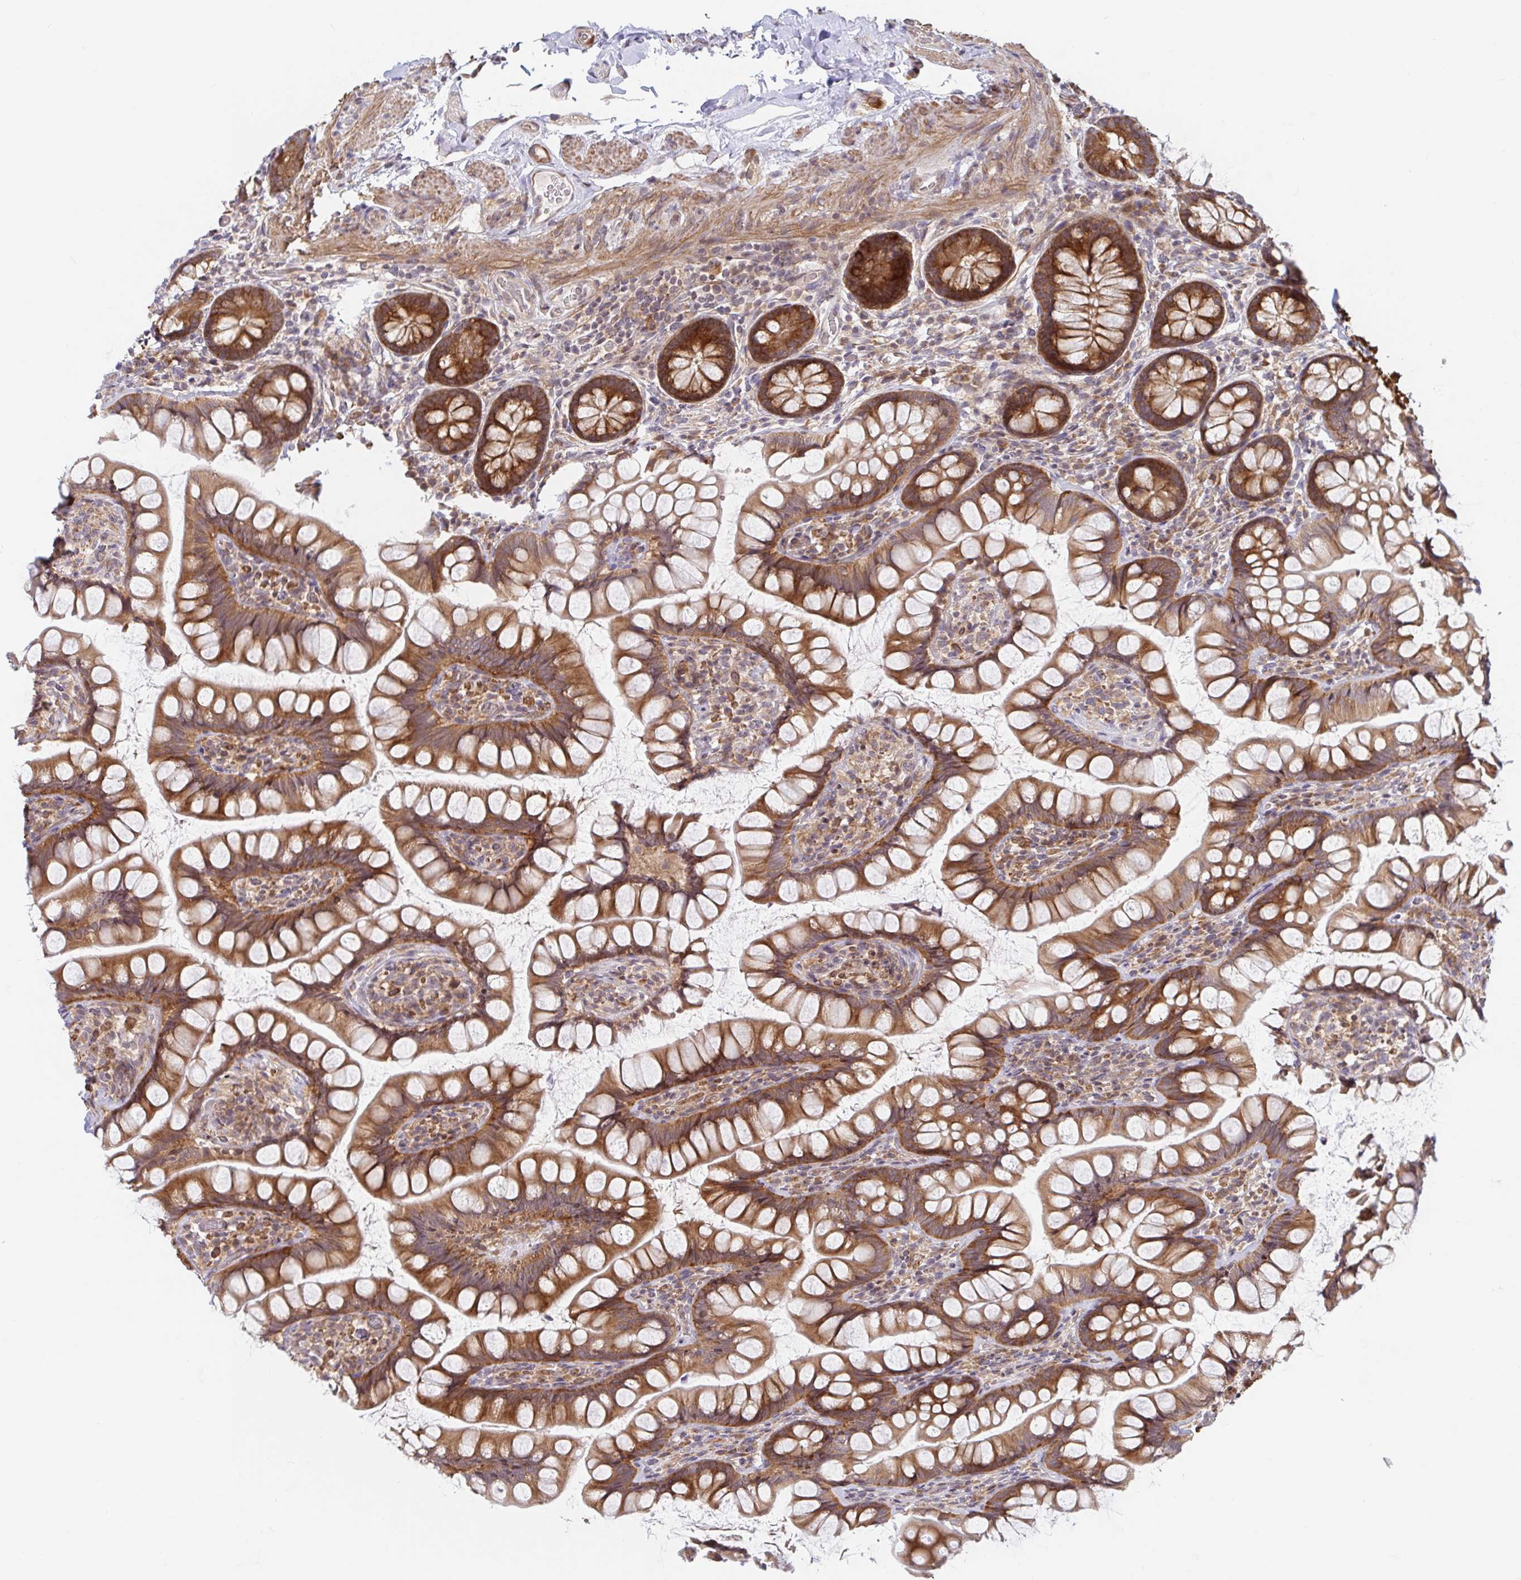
{"staining": {"intensity": "moderate", "quantity": ">75%", "location": "cytoplasmic/membranous"}, "tissue": "small intestine", "cell_type": "Glandular cells", "image_type": "normal", "snomed": [{"axis": "morphology", "description": "Normal tissue, NOS"}, {"axis": "topography", "description": "Small intestine"}], "caption": "The image demonstrates staining of unremarkable small intestine, revealing moderate cytoplasmic/membranous protein staining (brown color) within glandular cells.", "gene": "LARP1", "patient": {"sex": "male", "age": 70}}